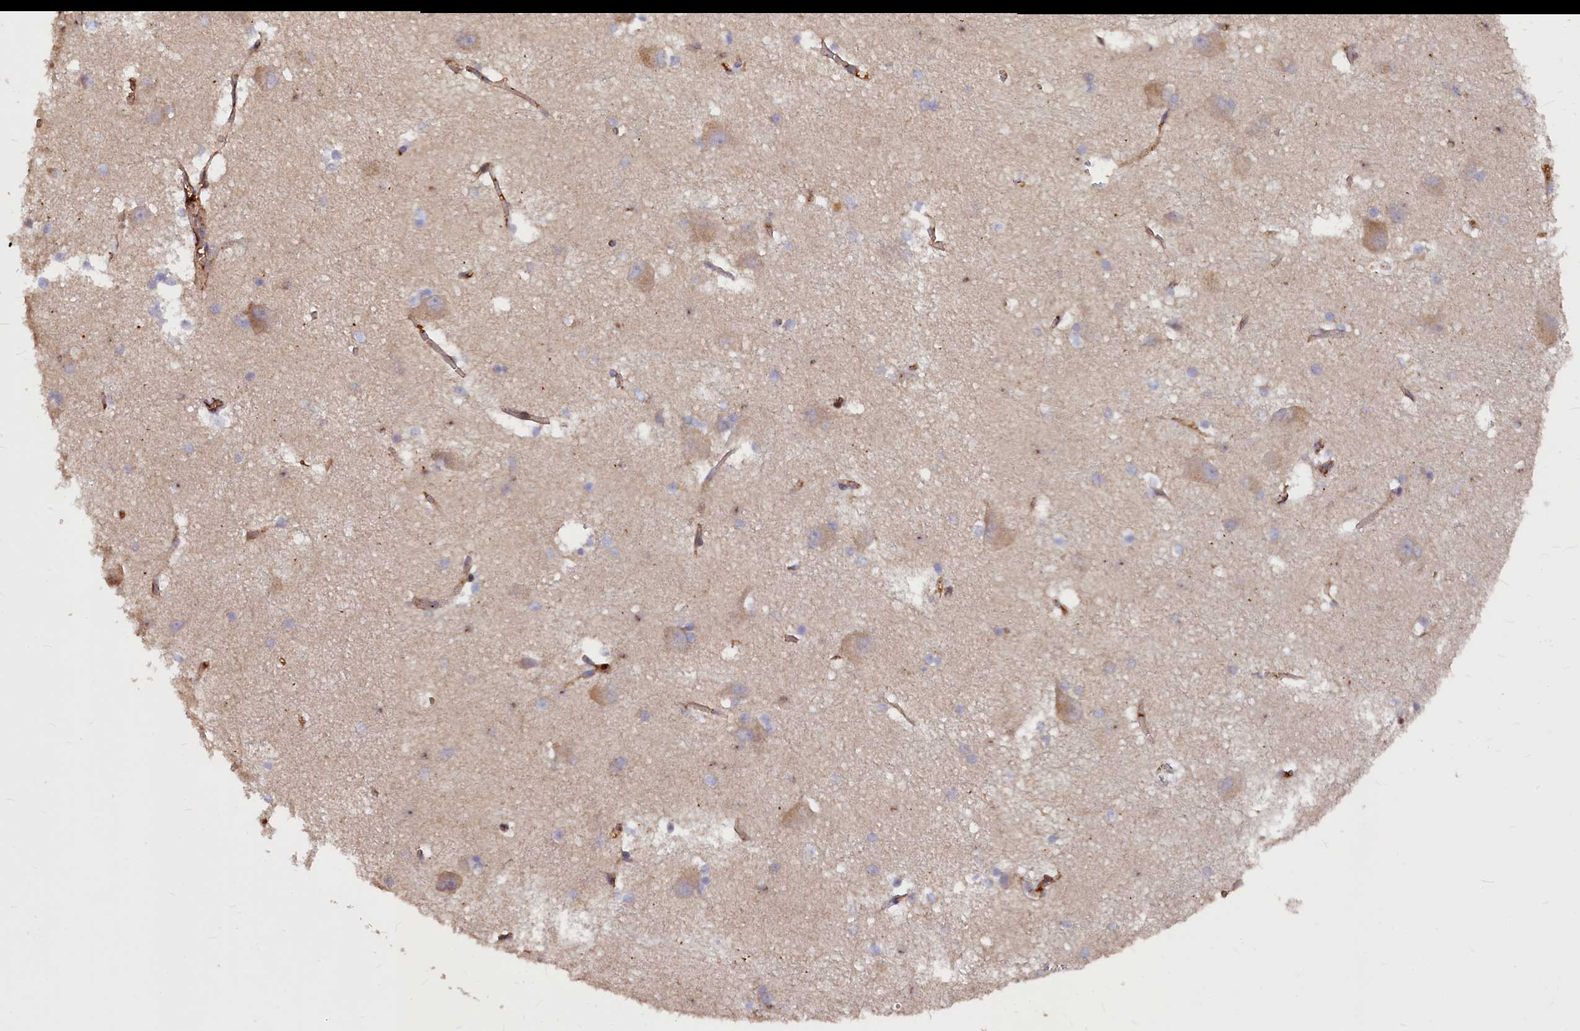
{"staining": {"intensity": "negative", "quantity": "none", "location": "none"}, "tissue": "caudate", "cell_type": "Glial cells", "image_type": "normal", "snomed": [{"axis": "morphology", "description": "Normal tissue, NOS"}, {"axis": "topography", "description": "Lateral ventricle wall"}], "caption": "The image exhibits no staining of glial cells in unremarkable caudate. Brightfield microscopy of IHC stained with DAB (brown) and hematoxylin (blue), captured at high magnification.", "gene": "ATG101", "patient": {"sex": "male", "age": 37}}